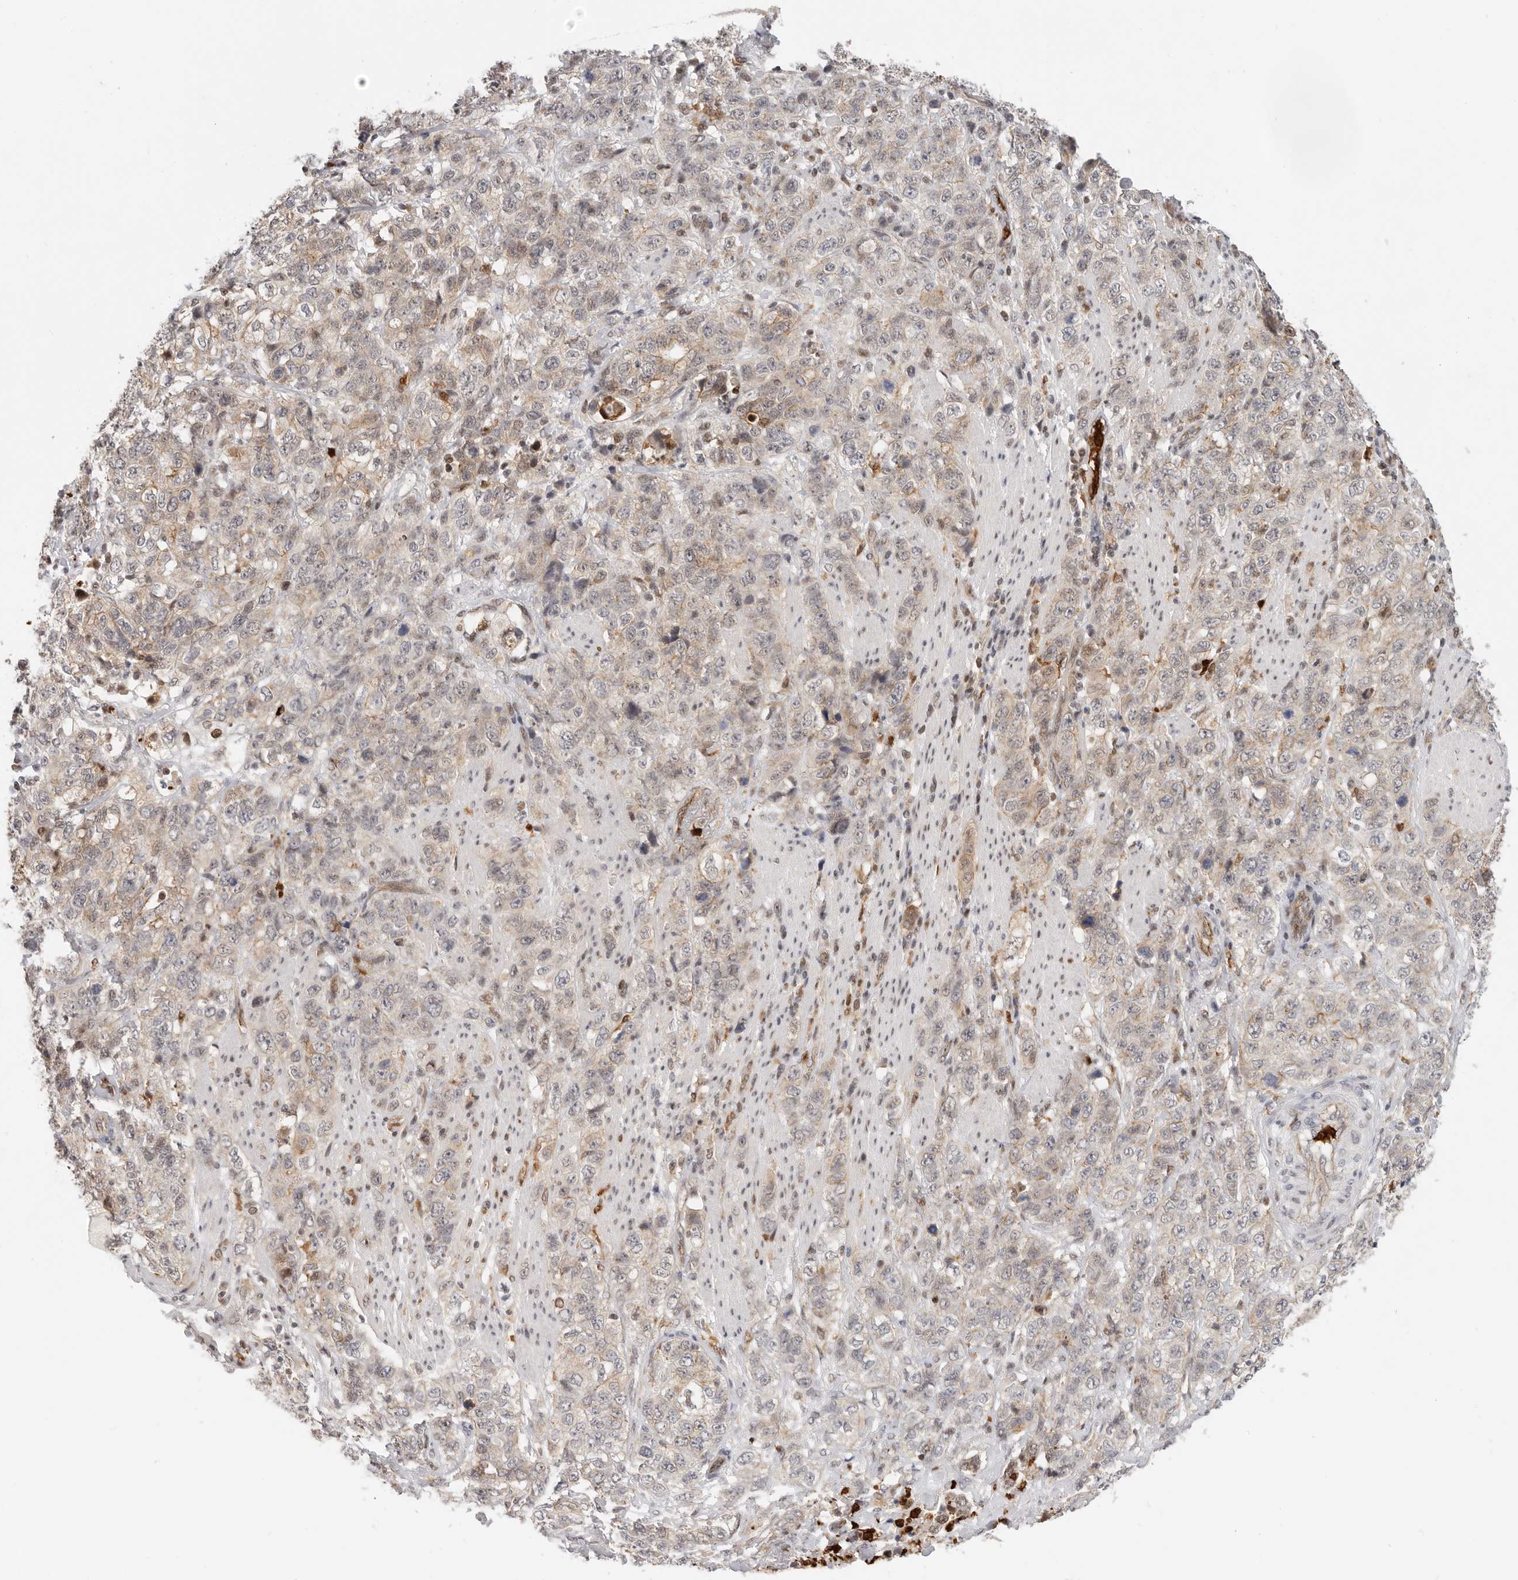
{"staining": {"intensity": "weak", "quantity": "25%-75%", "location": "cytoplasmic/membranous"}, "tissue": "stomach cancer", "cell_type": "Tumor cells", "image_type": "cancer", "snomed": [{"axis": "morphology", "description": "Adenocarcinoma, NOS"}, {"axis": "topography", "description": "Stomach"}], "caption": "This is a micrograph of IHC staining of stomach cancer, which shows weak staining in the cytoplasmic/membranous of tumor cells.", "gene": "AFDN", "patient": {"sex": "male", "age": 48}}